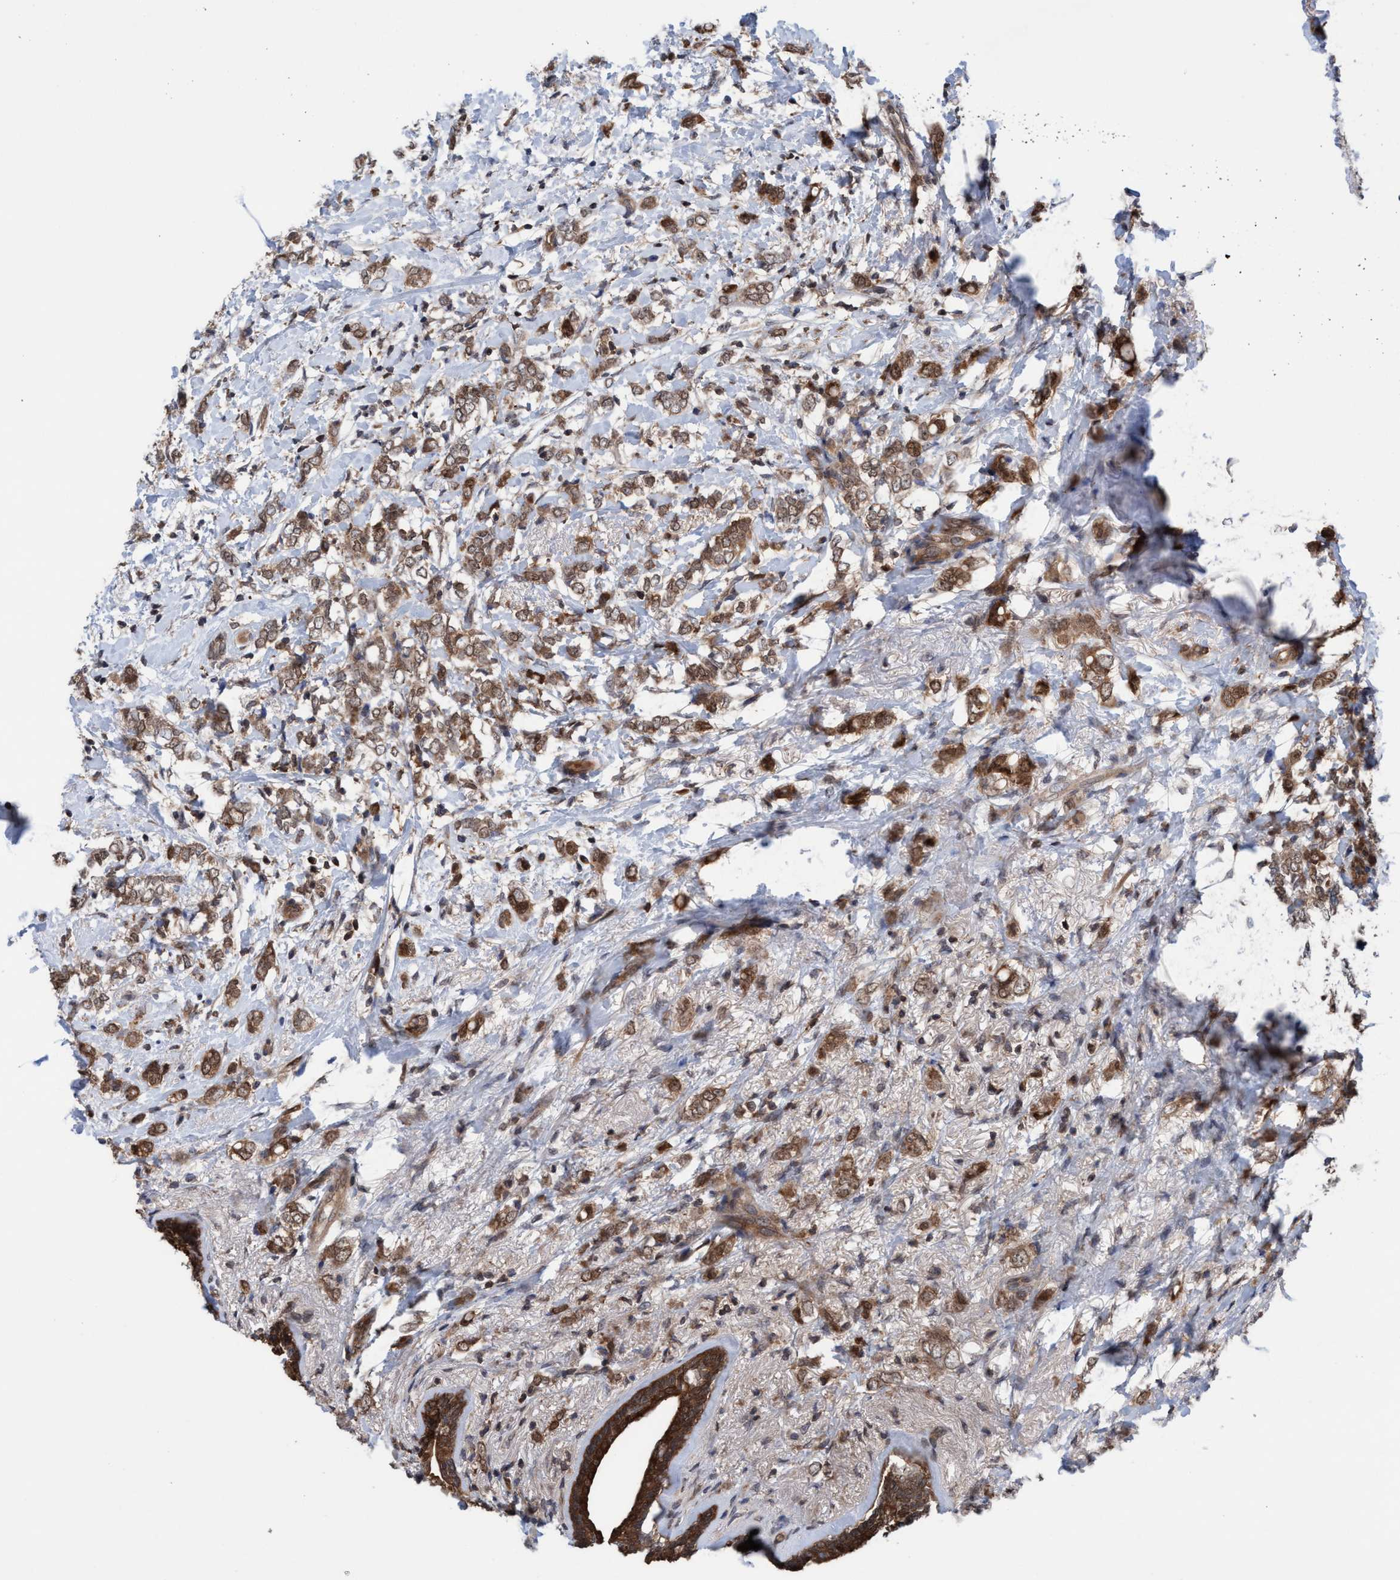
{"staining": {"intensity": "moderate", "quantity": ">75%", "location": "cytoplasmic/membranous"}, "tissue": "breast cancer", "cell_type": "Tumor cells", "image_type": "cancer", "snomed": [{"axis": "morphology", "description": "Normal tissue, NOS"}, {"axis": "morphology", "description": "Lobular carcinoma"}, {"axis": "topography", "description": "Breast"}], "caption": "High-magnification brightfield microscopy of breast lobular carcinoma stained with DAB (brown) and counterstained with hematoxylin (blue). tumor cells exhibit moderate cytoplasmic/membranous positivity is seen in about>75% of cells. Using DAB (brown) and hematoxylin (blue) stains, captured at high magnification using brightfield microscopy.", "gene": "GLOD4", "patient": {"sex": "female", "age": 47}}